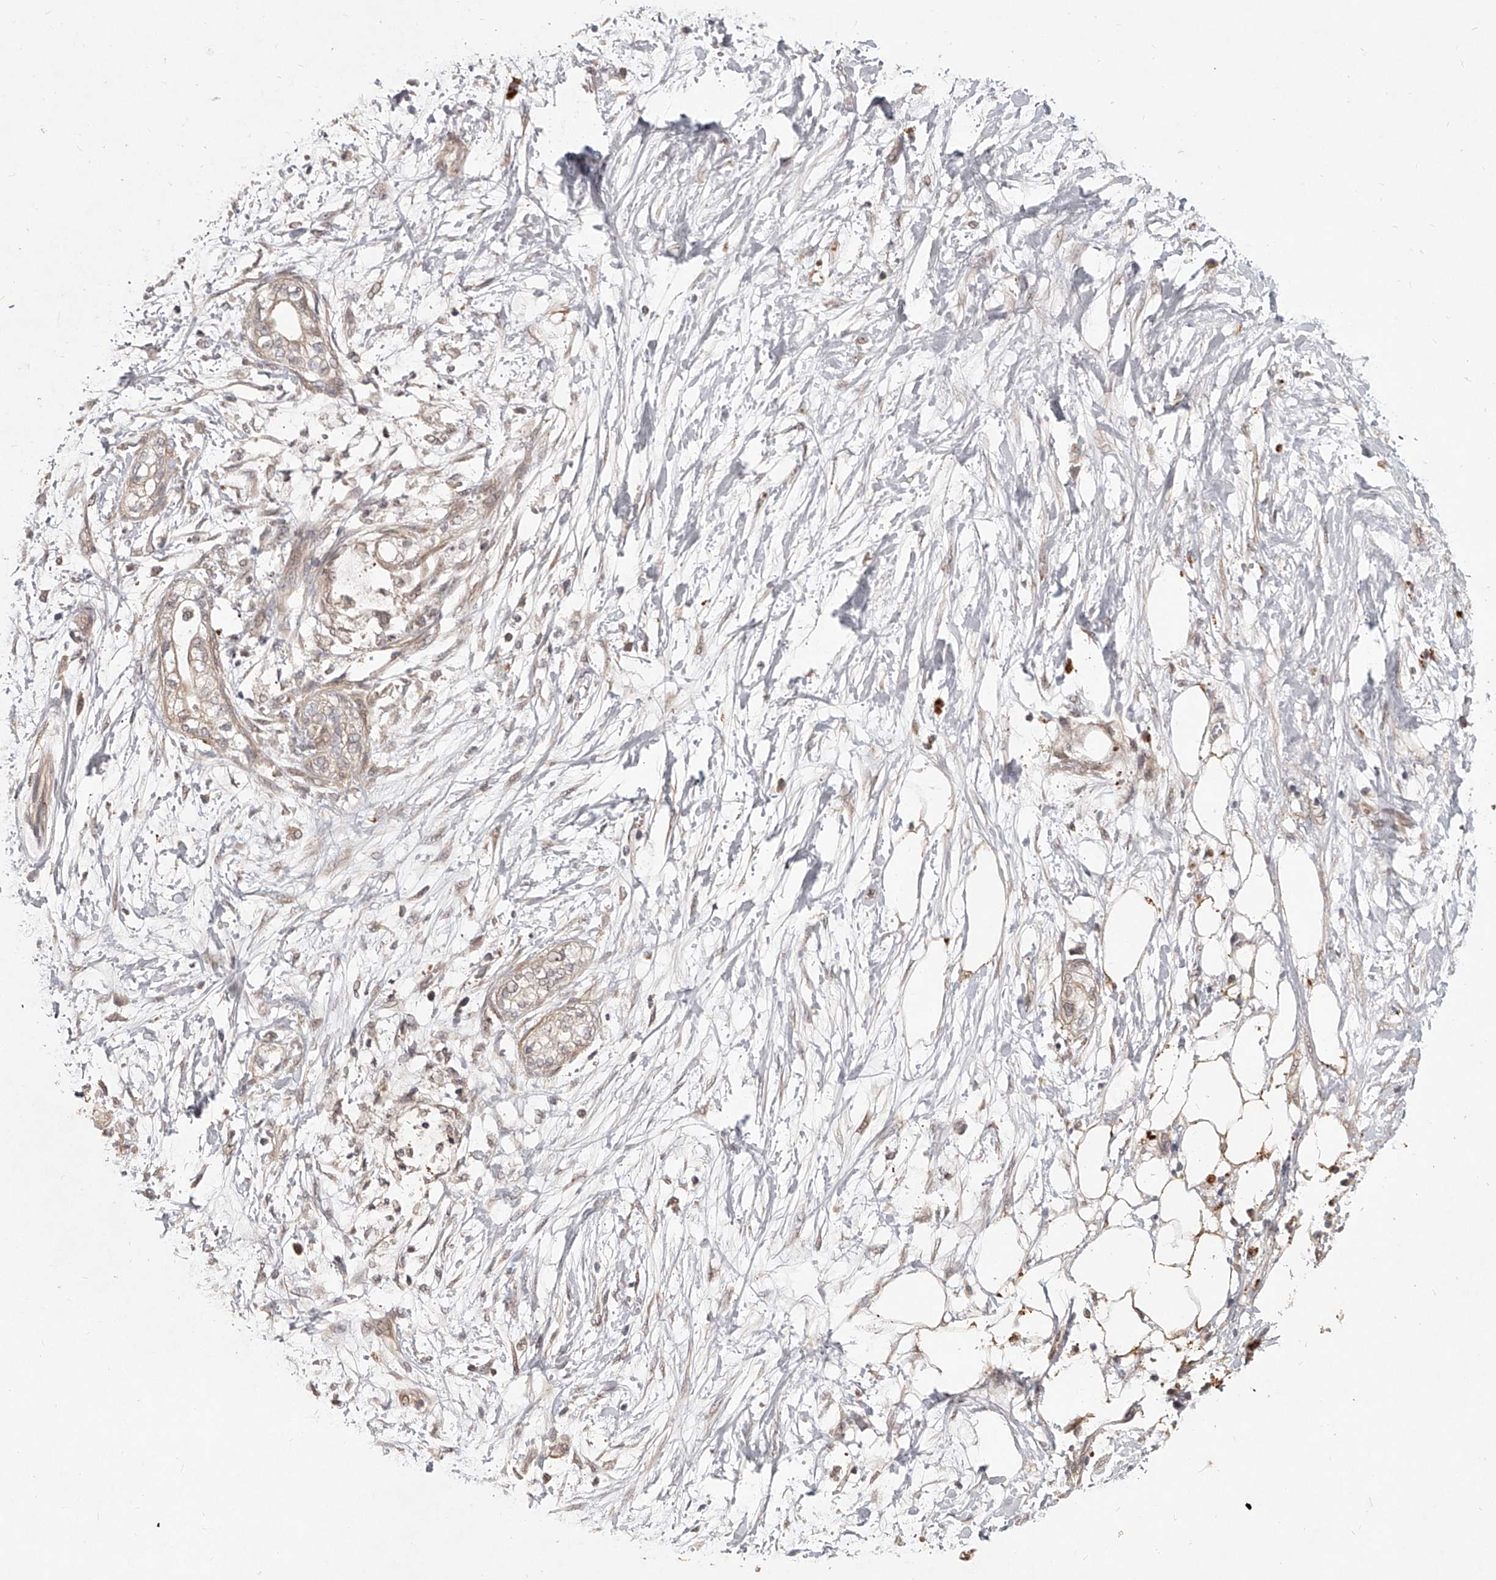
{"staining": {"intensity": "weak", "quantity": "<25%", "location": "cytoplasmic/membranous,nuclear"}, "tissue": "pancreatic cancer", "cell_type": "Tumor cells", "image_type": "cancer", "snomed": [{"axis": "morphology", "description": "Adenocarcinoma, NOS"}, {"axis": "topography", "description": "Pancreas"}], "caption": "Immunohistochemical staining of pancreatic cancer reveals no significant positivity in tumor cells.", "gene": "SLC37A1", "patient": {"sex": "male", "age": 68}}